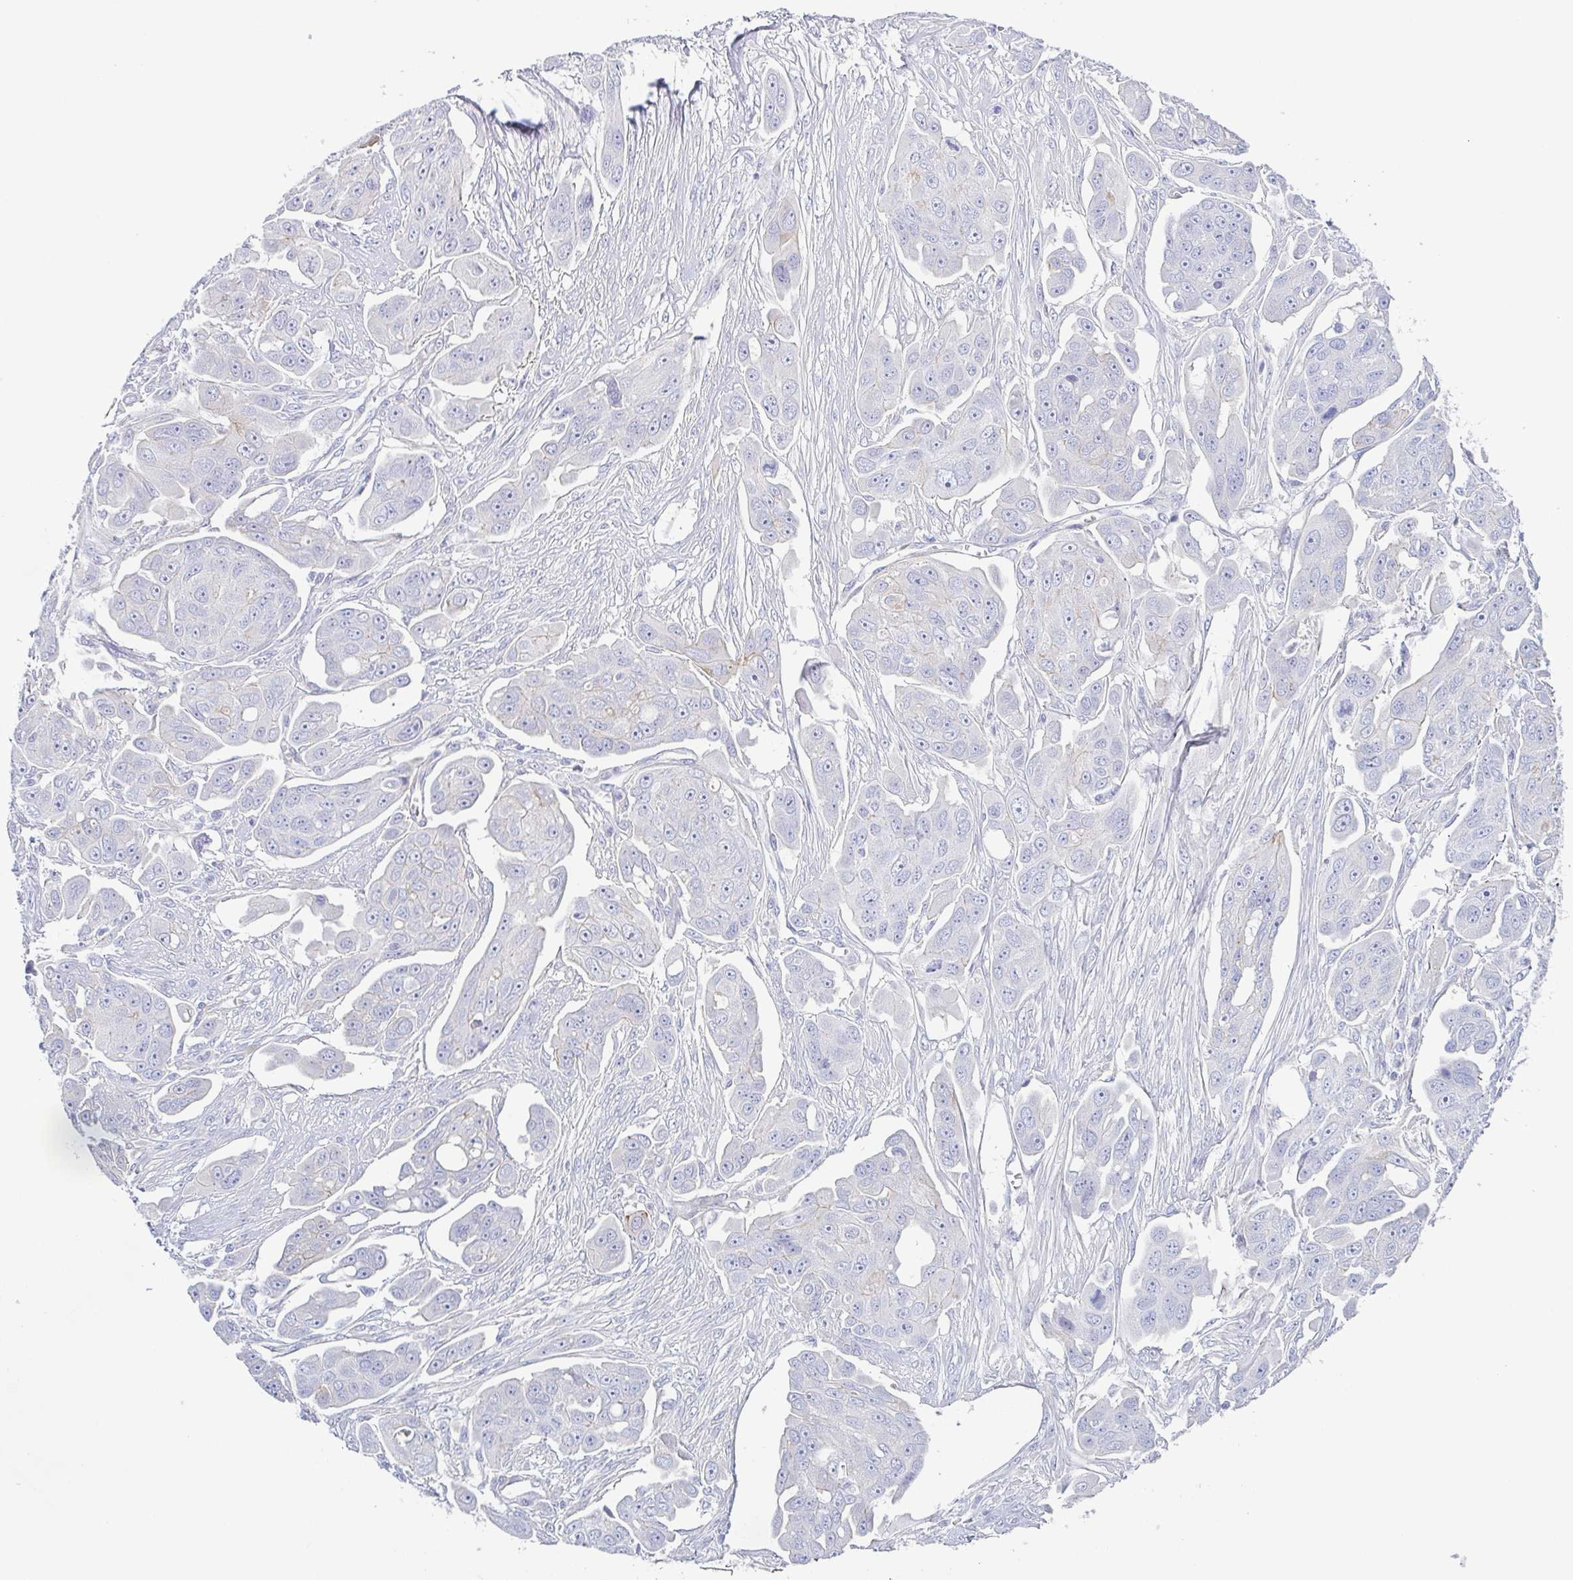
{"staining": {"intensity": "negative", "quantity": "none", "location": "none"}, "tissue": "ovarian cancer", "cell_type": "Tumor cells", "image_type": "cancer", "snomed": [{"axis": "morphology", "description": "Carcinoma, endometroid"}, {"axis": "topography", "description": "Ovary"}], "caption": "A histopathology image of ovarian cancer (endometroid carcinoma) stained for a protein shows no brown staining in tumor cells.", "gene": "DYNC1I1", "patient": {"sex": "female", "age": 70}}